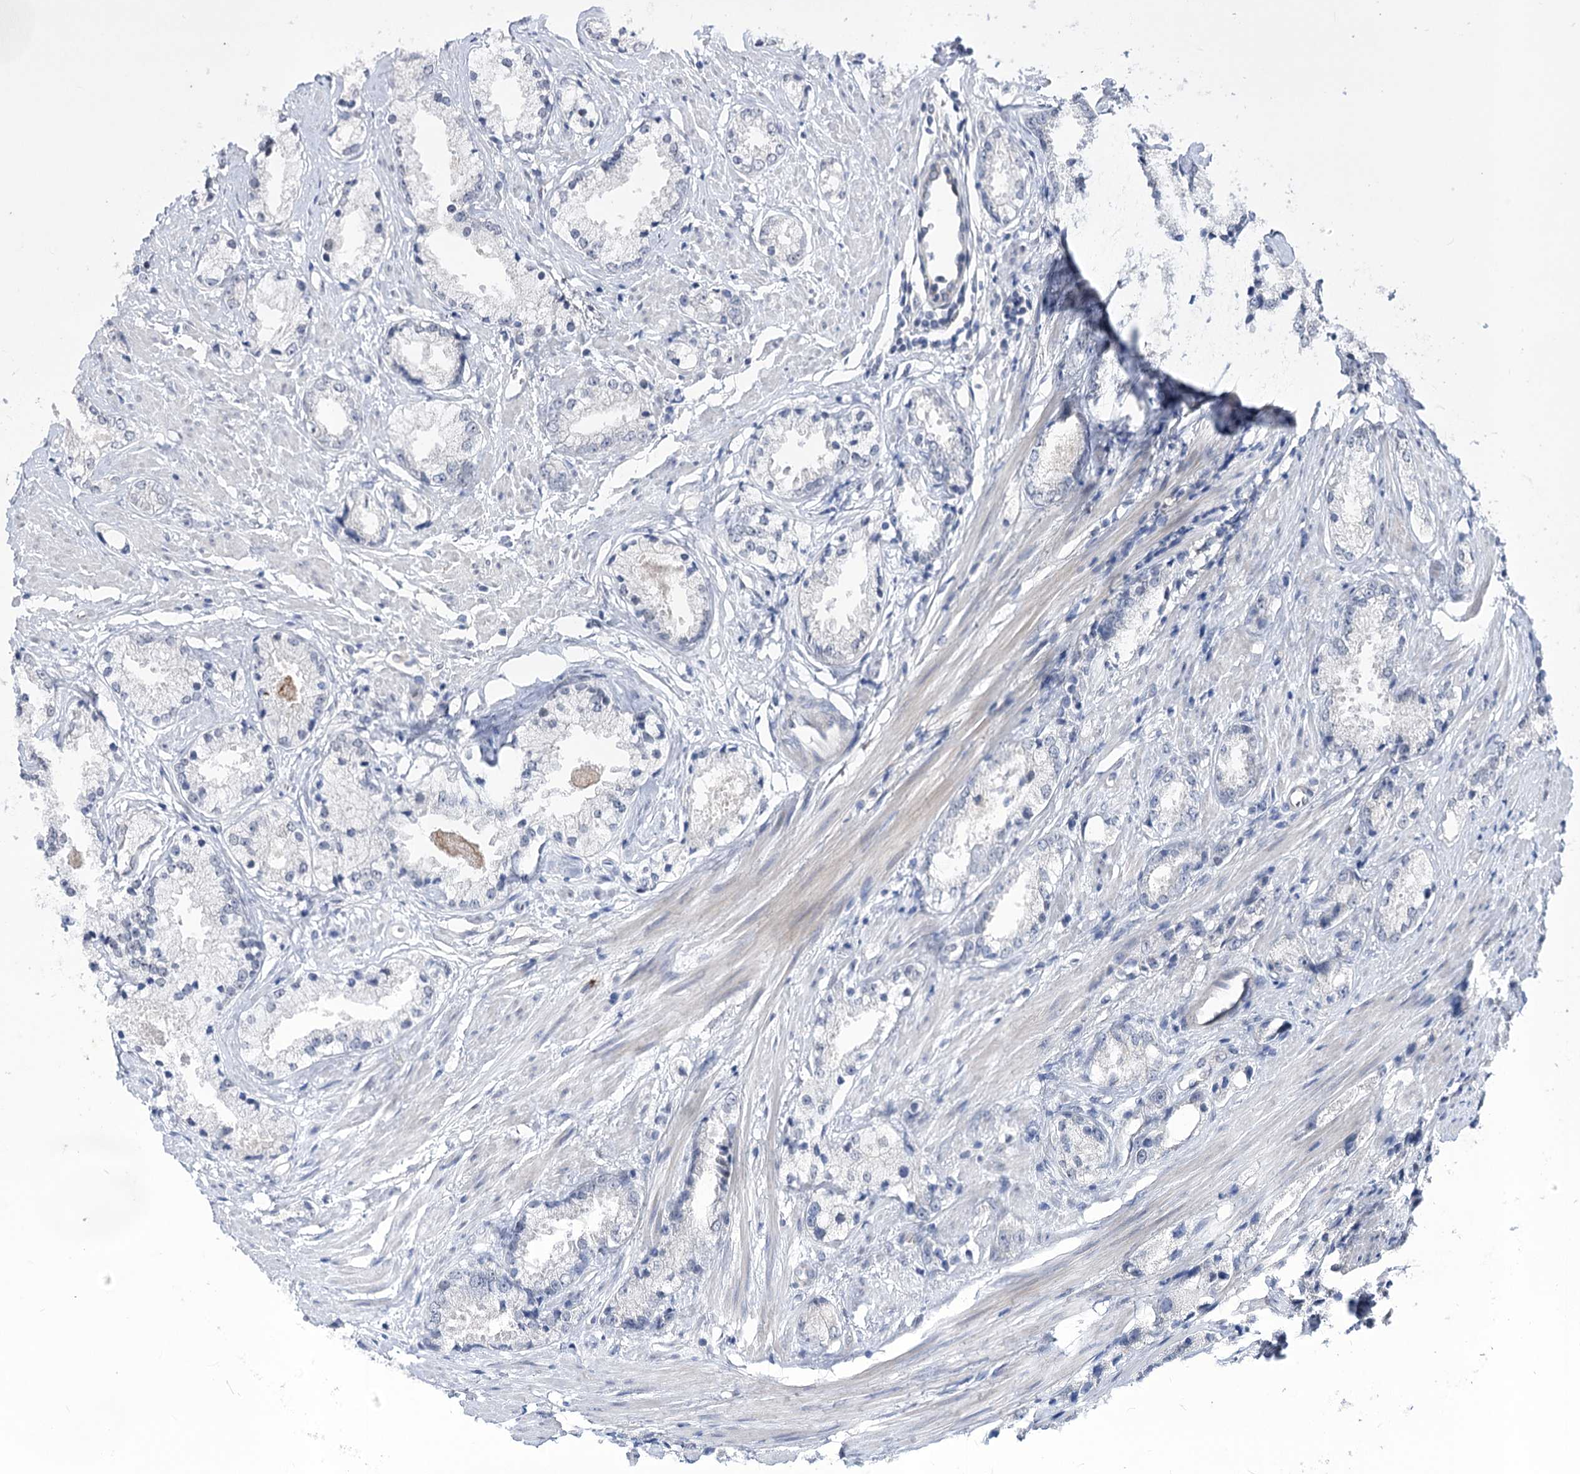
{"staining": {"intensity": "negative", "quantity": "none", "location": "none"}, "tissue": "prostate cancer", "cell_type": "Tumor cells", "image_type": "cancer", "snomed": [{"axis": "morphology", "description": "Adenocarcinoma, High grade"}, {"axis": "topography", "description": "Prostate"}], "caption": "A histopathology image of human prostate cancer is negative for staining in tumor cells. (IHC, brightfield microscopy, high magnification).", "gene": "ATP10B", "patient": {"sex": "male", "age": 66}}